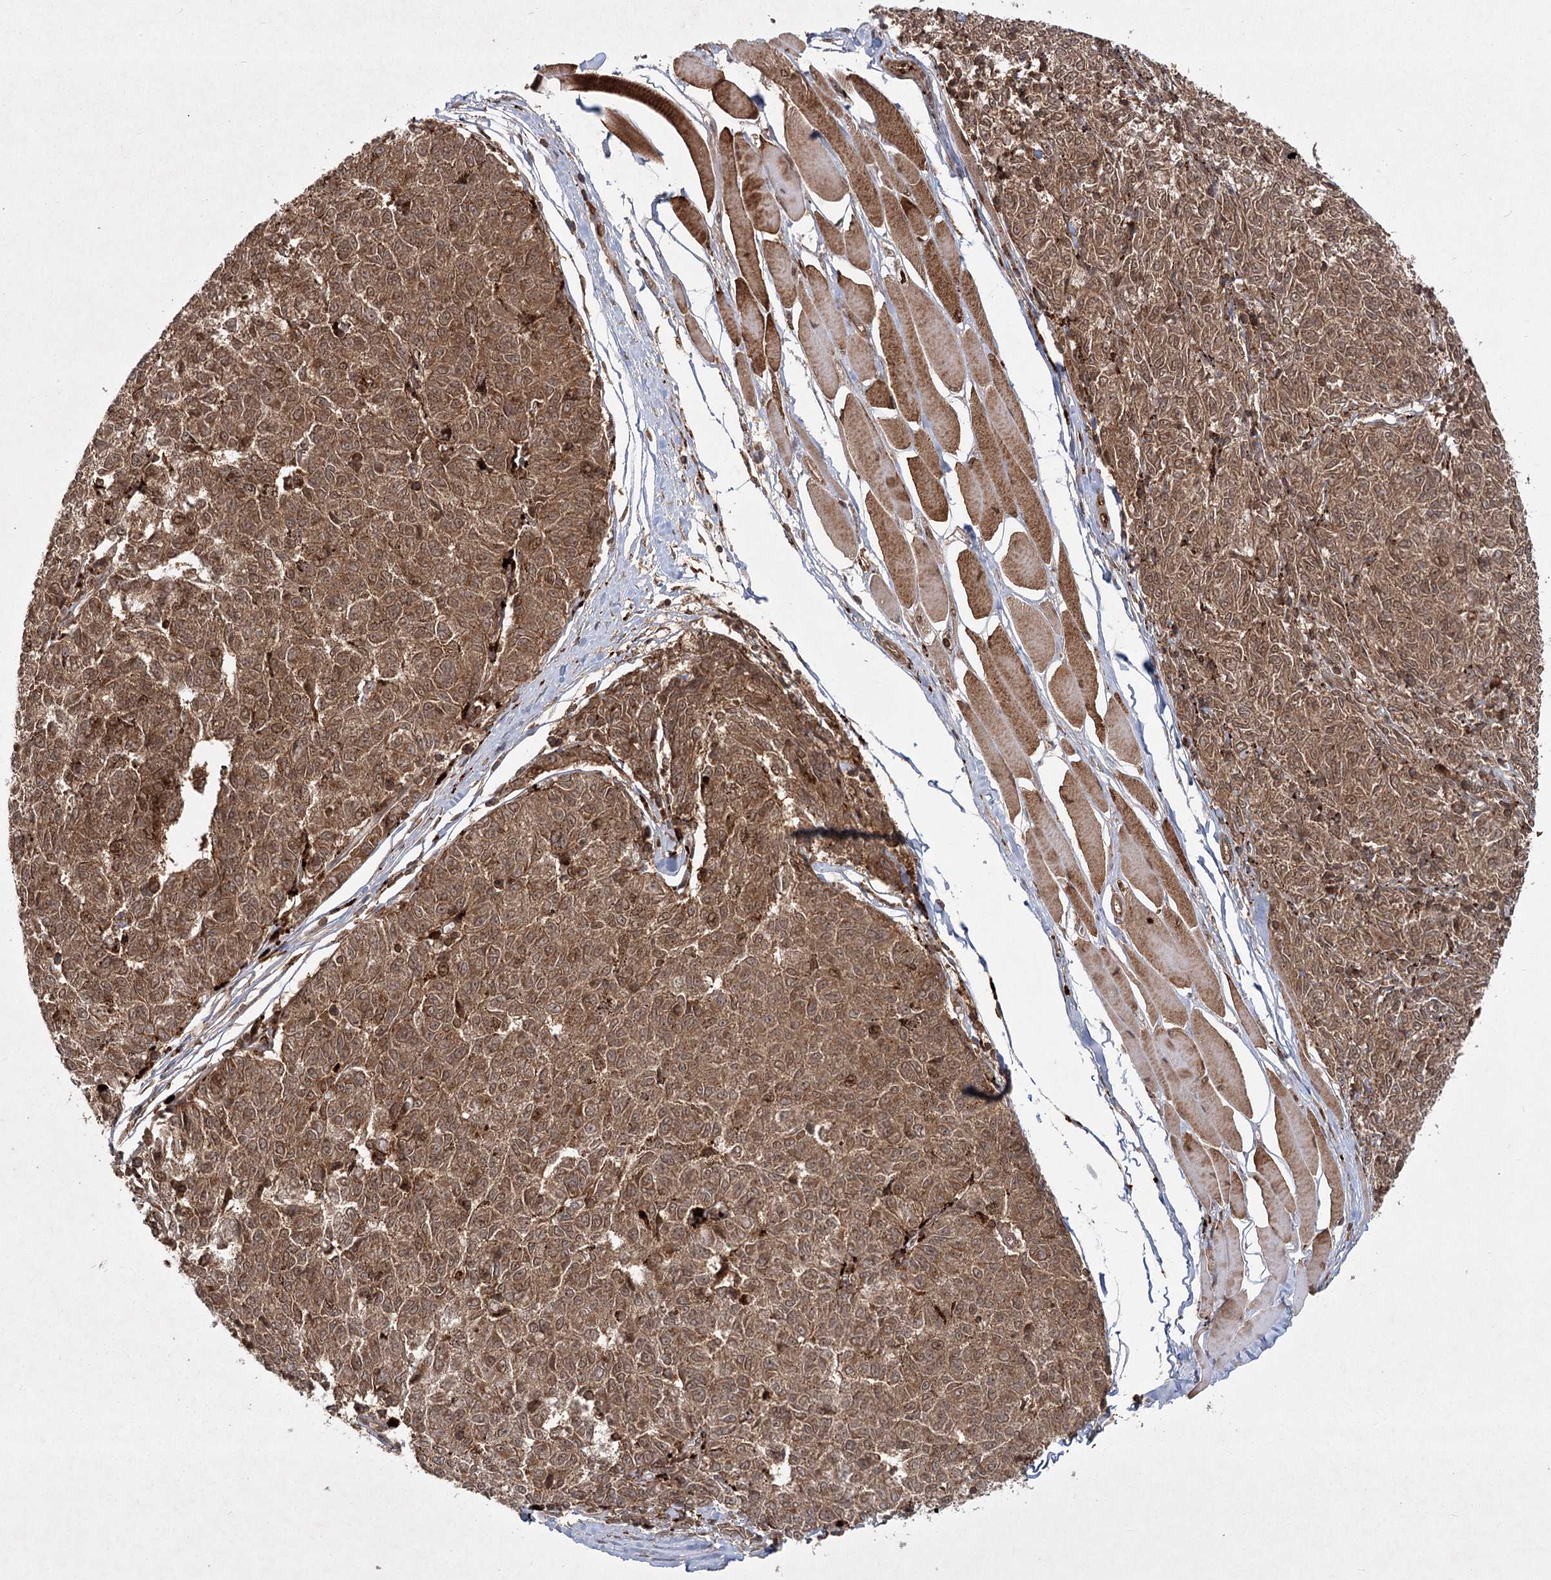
{"staining": {"intensity": "moderate", "quantity": ">75%", "location": "cytoplasmic/membranous,nuclear"}, "tissue": "melanoma", "cell_type": "Tumor cells", "image_type": "cancer", "snomed": [{"axis": "morphology", "description": "Malignant melanoma, NOS"}, {"axis": "topography", "description": "Skin"}], "caption": "Melanoma stained with a brown dye shows moderate cytoplasmic/membranous and nuclear positive positivity in approximately >75% of tumor cells.", "gene": "MDFIC", "patient": {"sex": "female", "age": 72}}